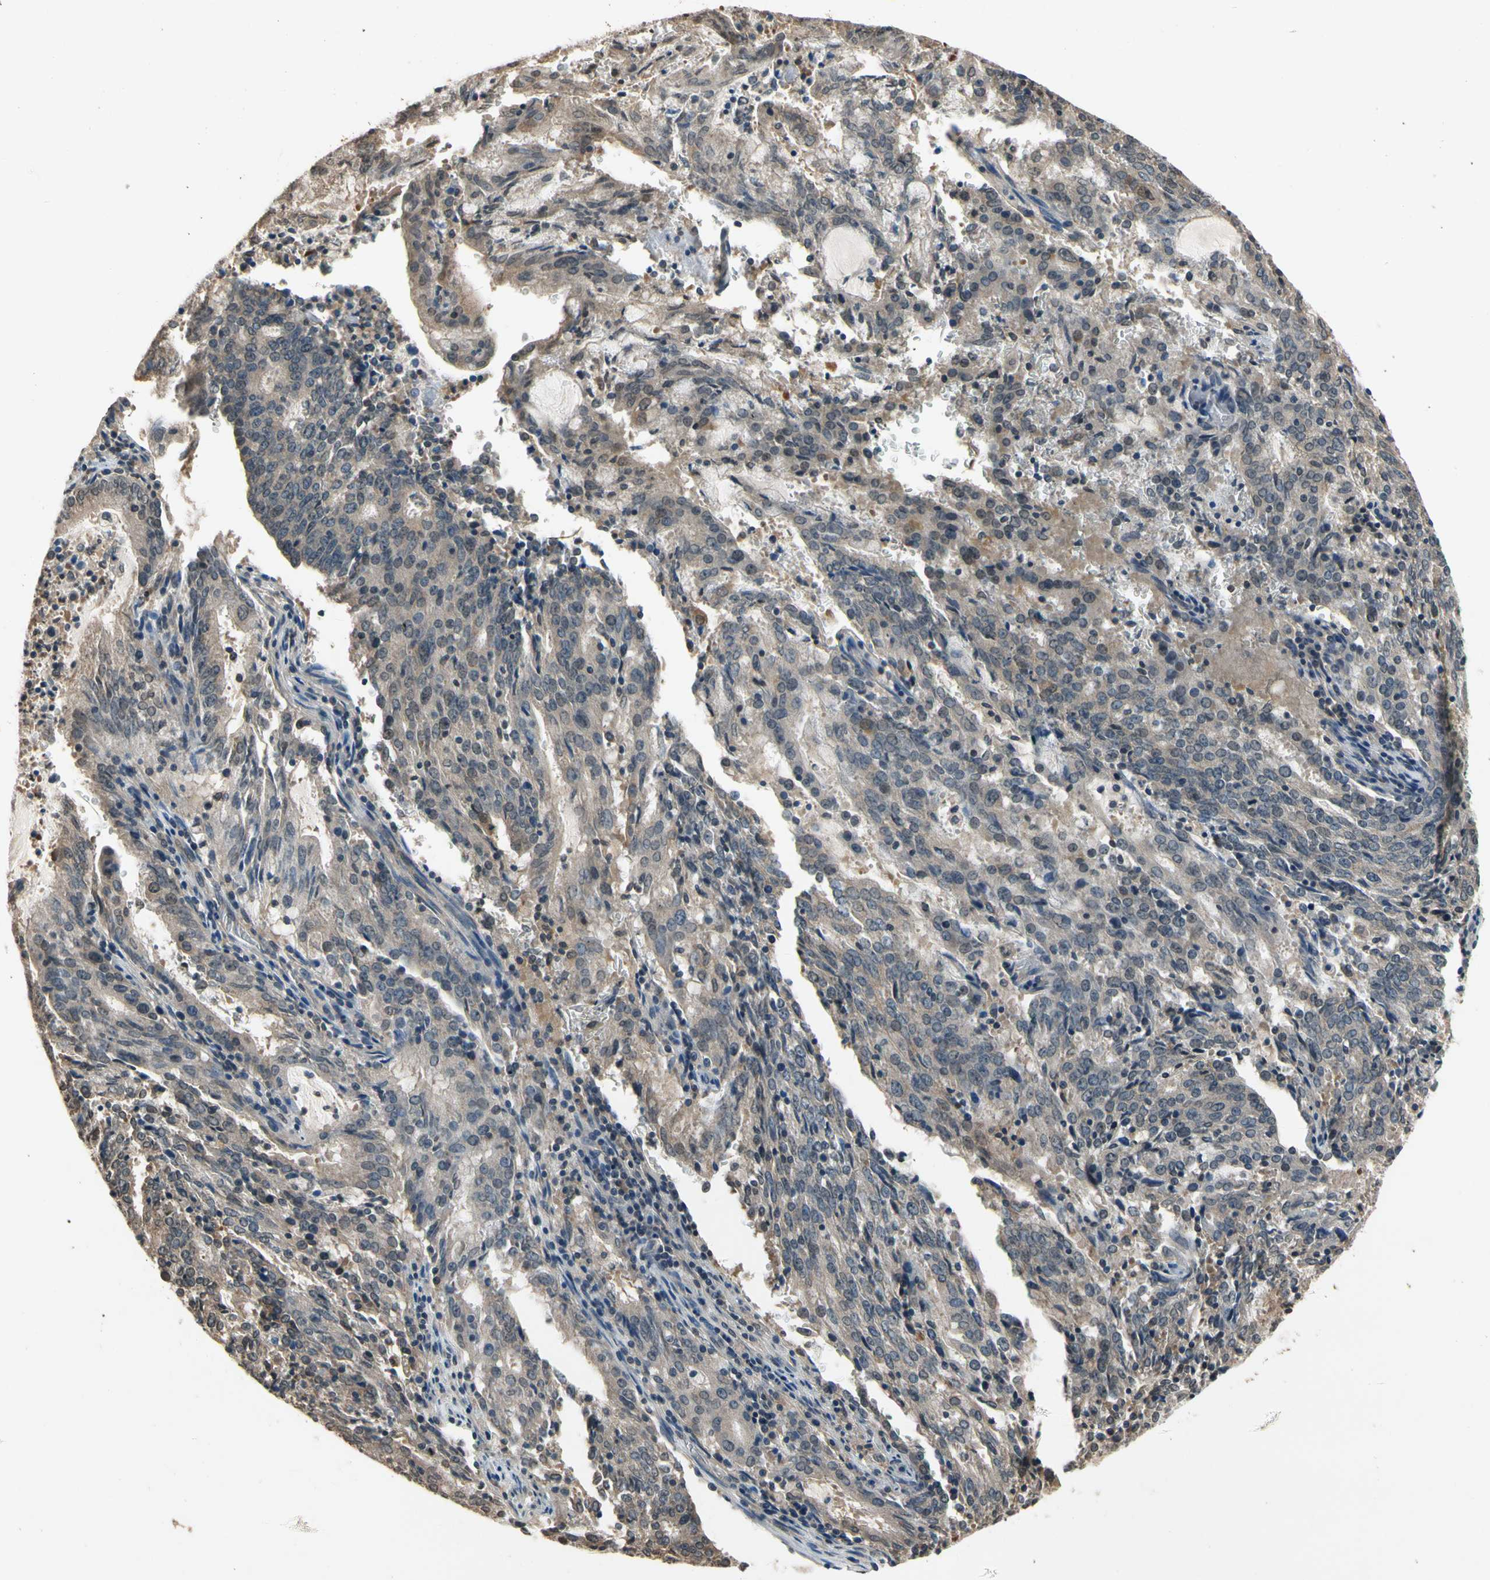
{"staining": {"intensity": "weak", "quantity": ">75%", "location": "cytoplasmic/membranous"}, "tissue": "cervical cancer", "cell_type": "Tumor cells", "image_type": "cancer", "snomed": [{"axis": "morphology", "description": "Adenocarcinoma, NOS"}, {"axis": "topography", "description": "Cervix"}], "caption": "Immunohistochemical staining of human cervical cancer (adenocarcinoma) exhibits weak cytoplasmic/membranous protein staining in approximately >75% of tumor cells.", "gene": "GCLC", "patient": {"sex": "female", "age": 44}}